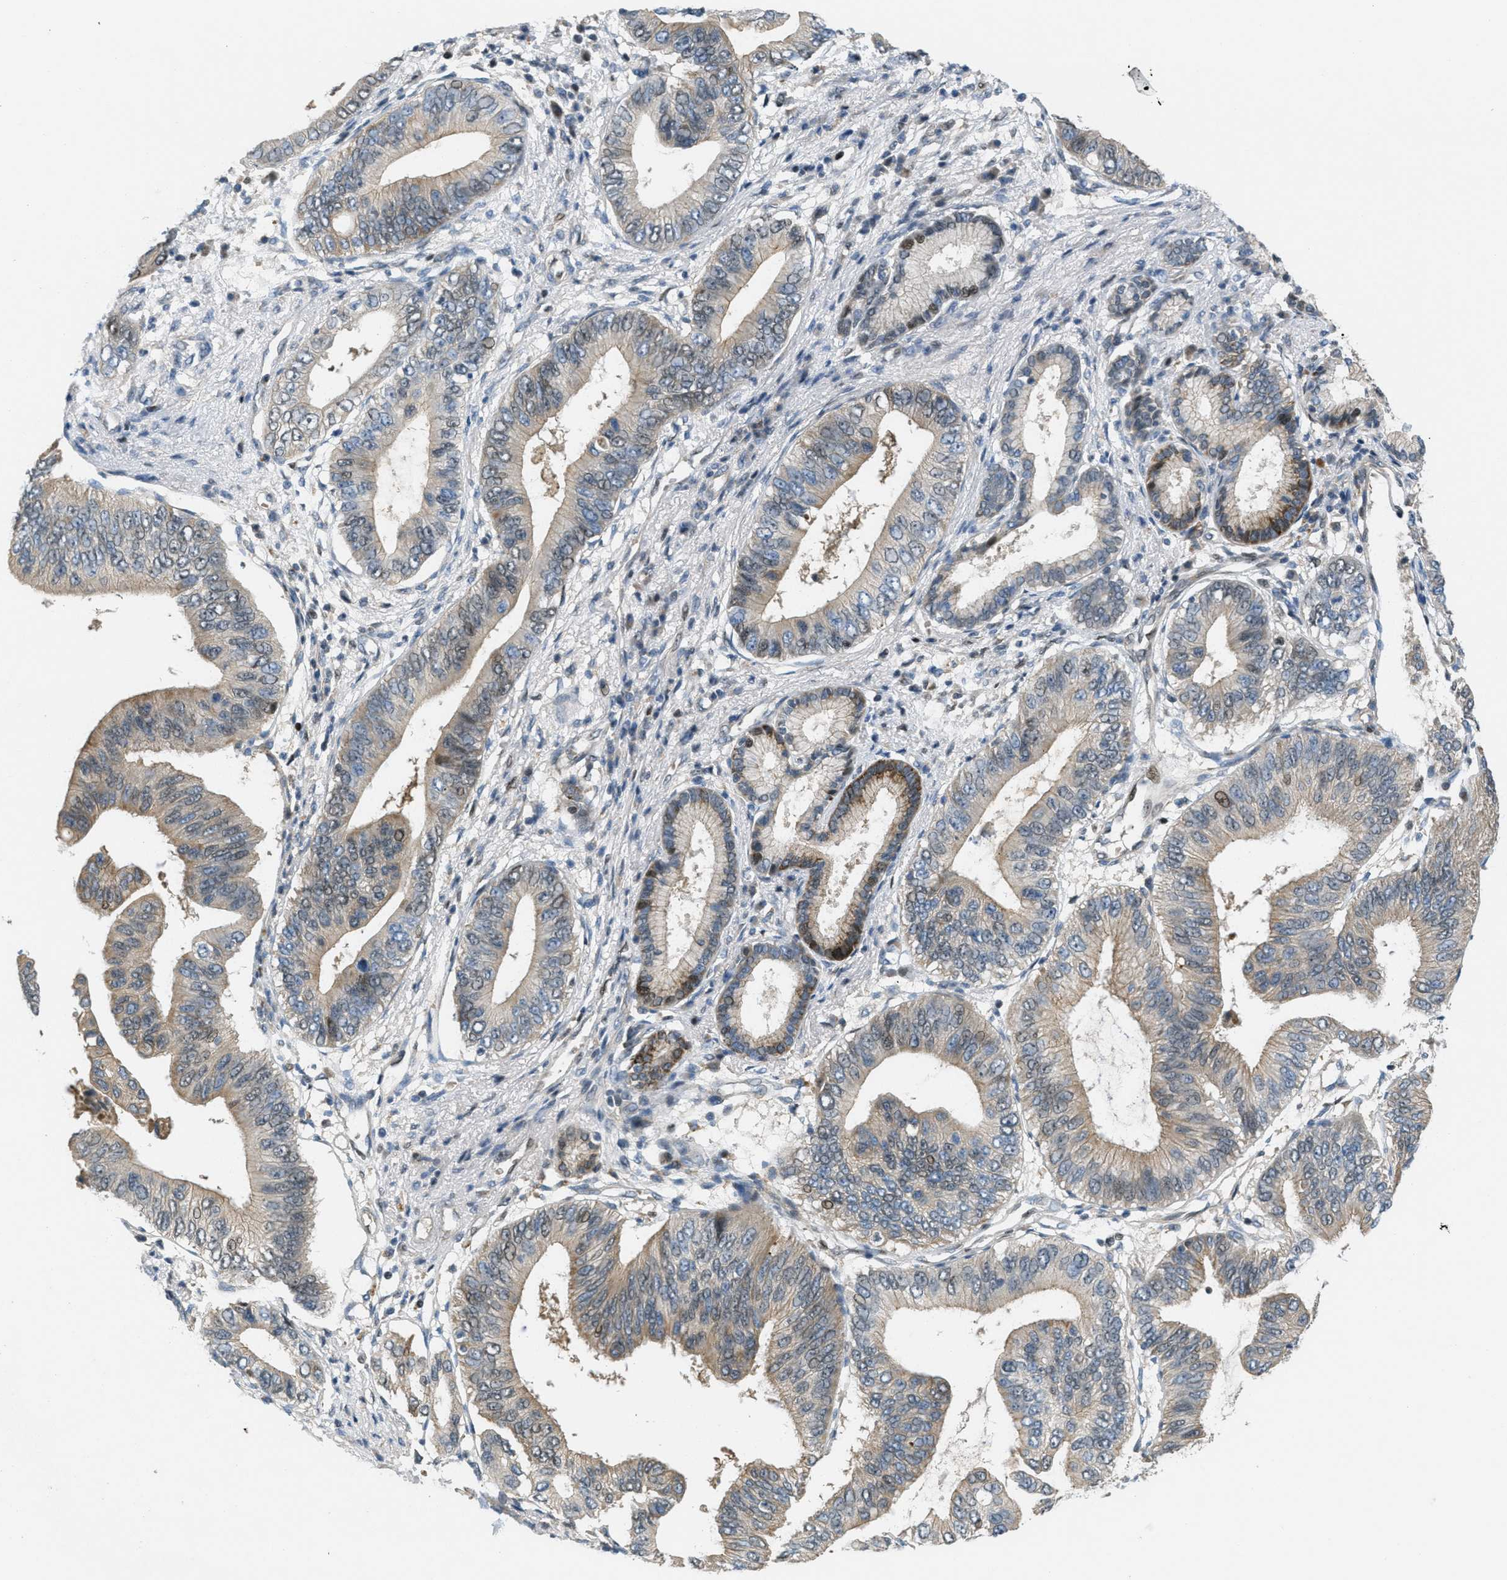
{"staining": {"intensity": "weak", "quantity": ">75%", "location": "cytoplasmic/membranous,nuclear"}, "tissue": "pancreatic cancer", "cell_type": "Tumor cells", "image_type": "cancer", "snomed": [{"axis": "morphology", "description": "Adenocarcinoma, NOS"}, {"axis": "topography", "description": "Pancreas"}], "caption": "Brown immunohistochemical staining in human pancreatic cancer (adenocarcinoma) reveals weak cytoplasmic/membranous and nuclear staining in approximately >75% of tumor cells. (Stains: DAB (3,3'-diaminobenzidine) in brown, nuclei in blue, Microscopy: brightfield microscopy at high magnification).", "gene": "ADCY6", "patient": {"sex": "male", "age": 77}}